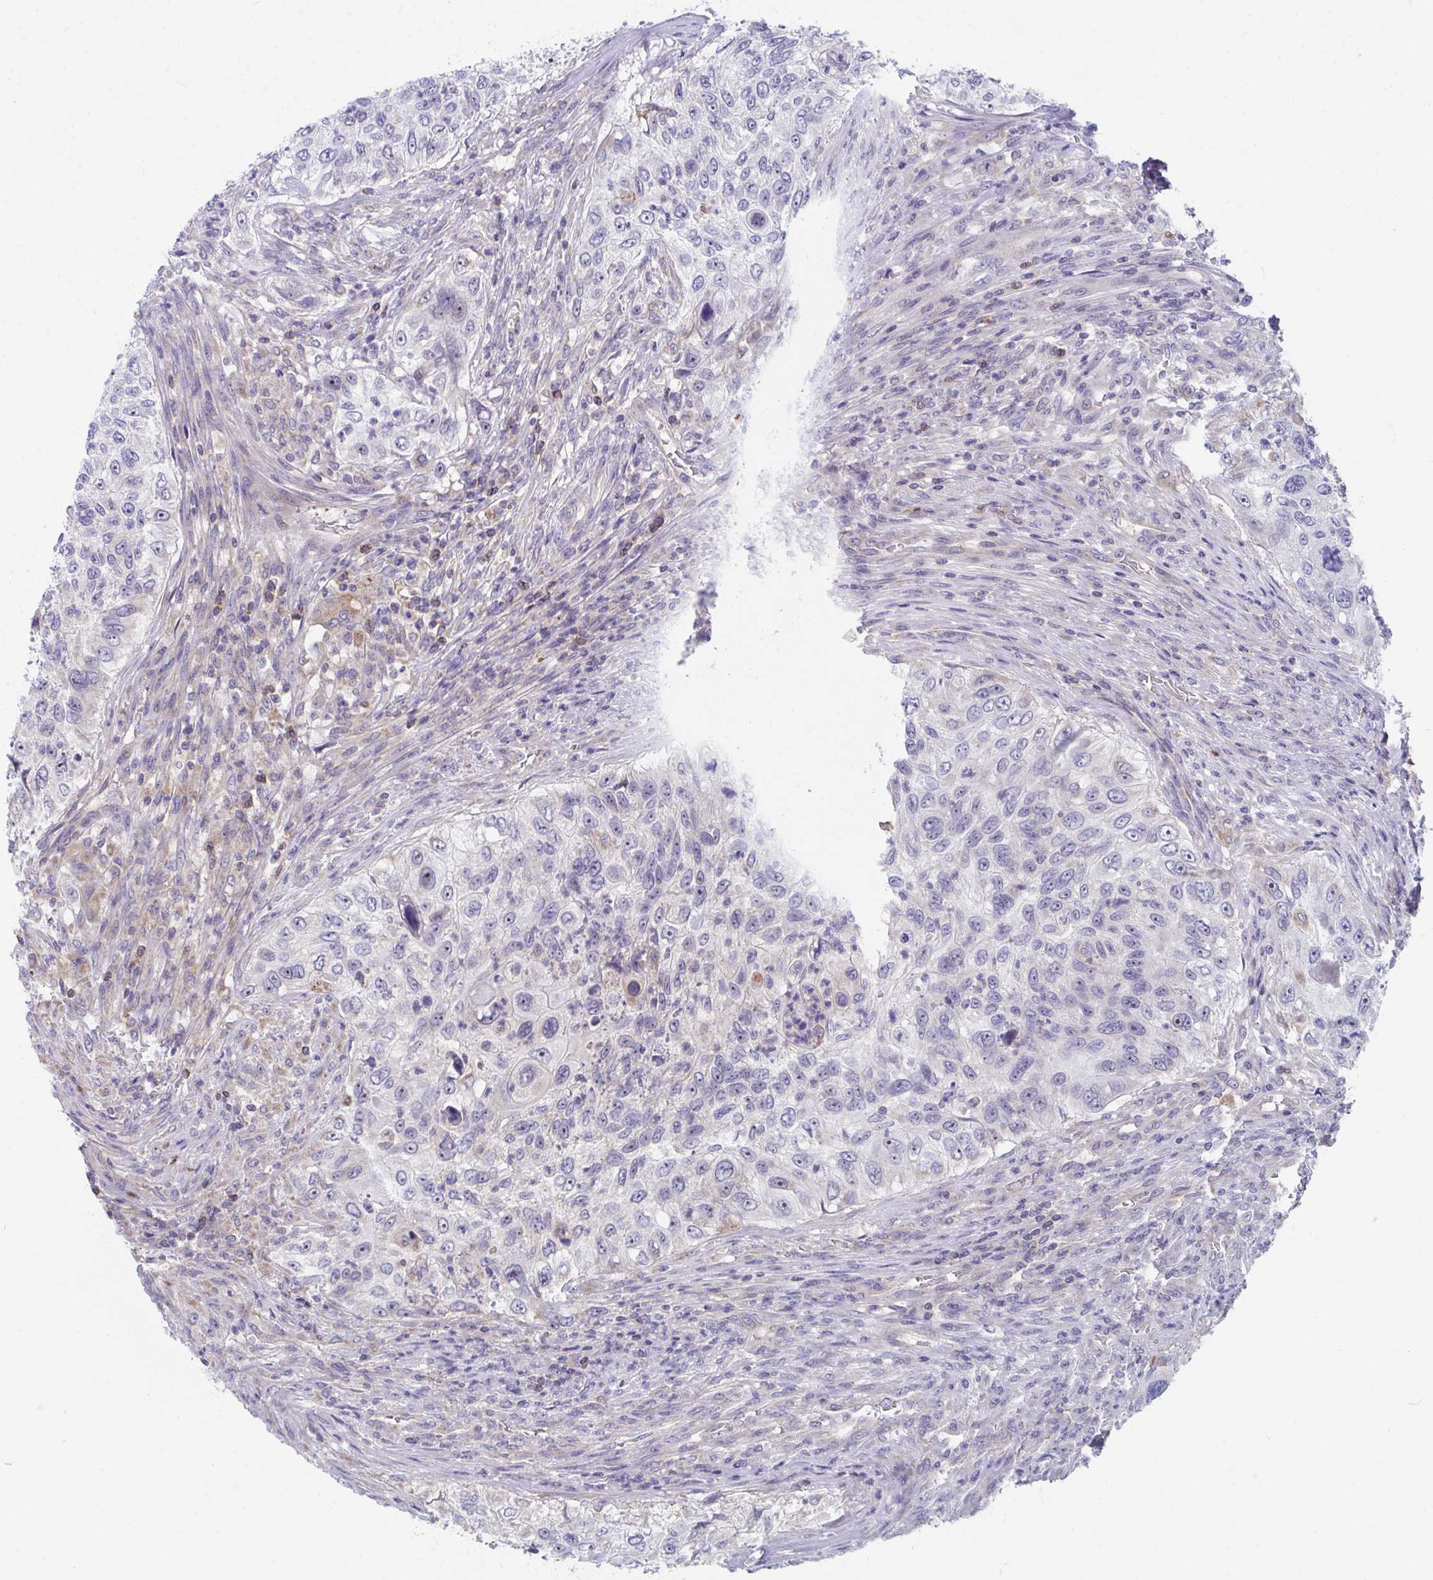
{"staining": {"intensity": "negative", "quantity": "none", "location": "none"}, "tissue": "urothelial cancer", "cell_type": "Tumor cells", "image_type": "cancer", "snomed": [{"axis": "morphology", "description": "Urothelial carcinoma, High grade"}, {"axis": "topography", "description": "Urinary bladder"}], "caption": "IHC histopathology image of high-grade urothelial carcinoma stained for a protein (brown), which reveals no staining in tumor cells.", "gene": "FHIP1B", "patient": {"sex": "female", "age": 60}}